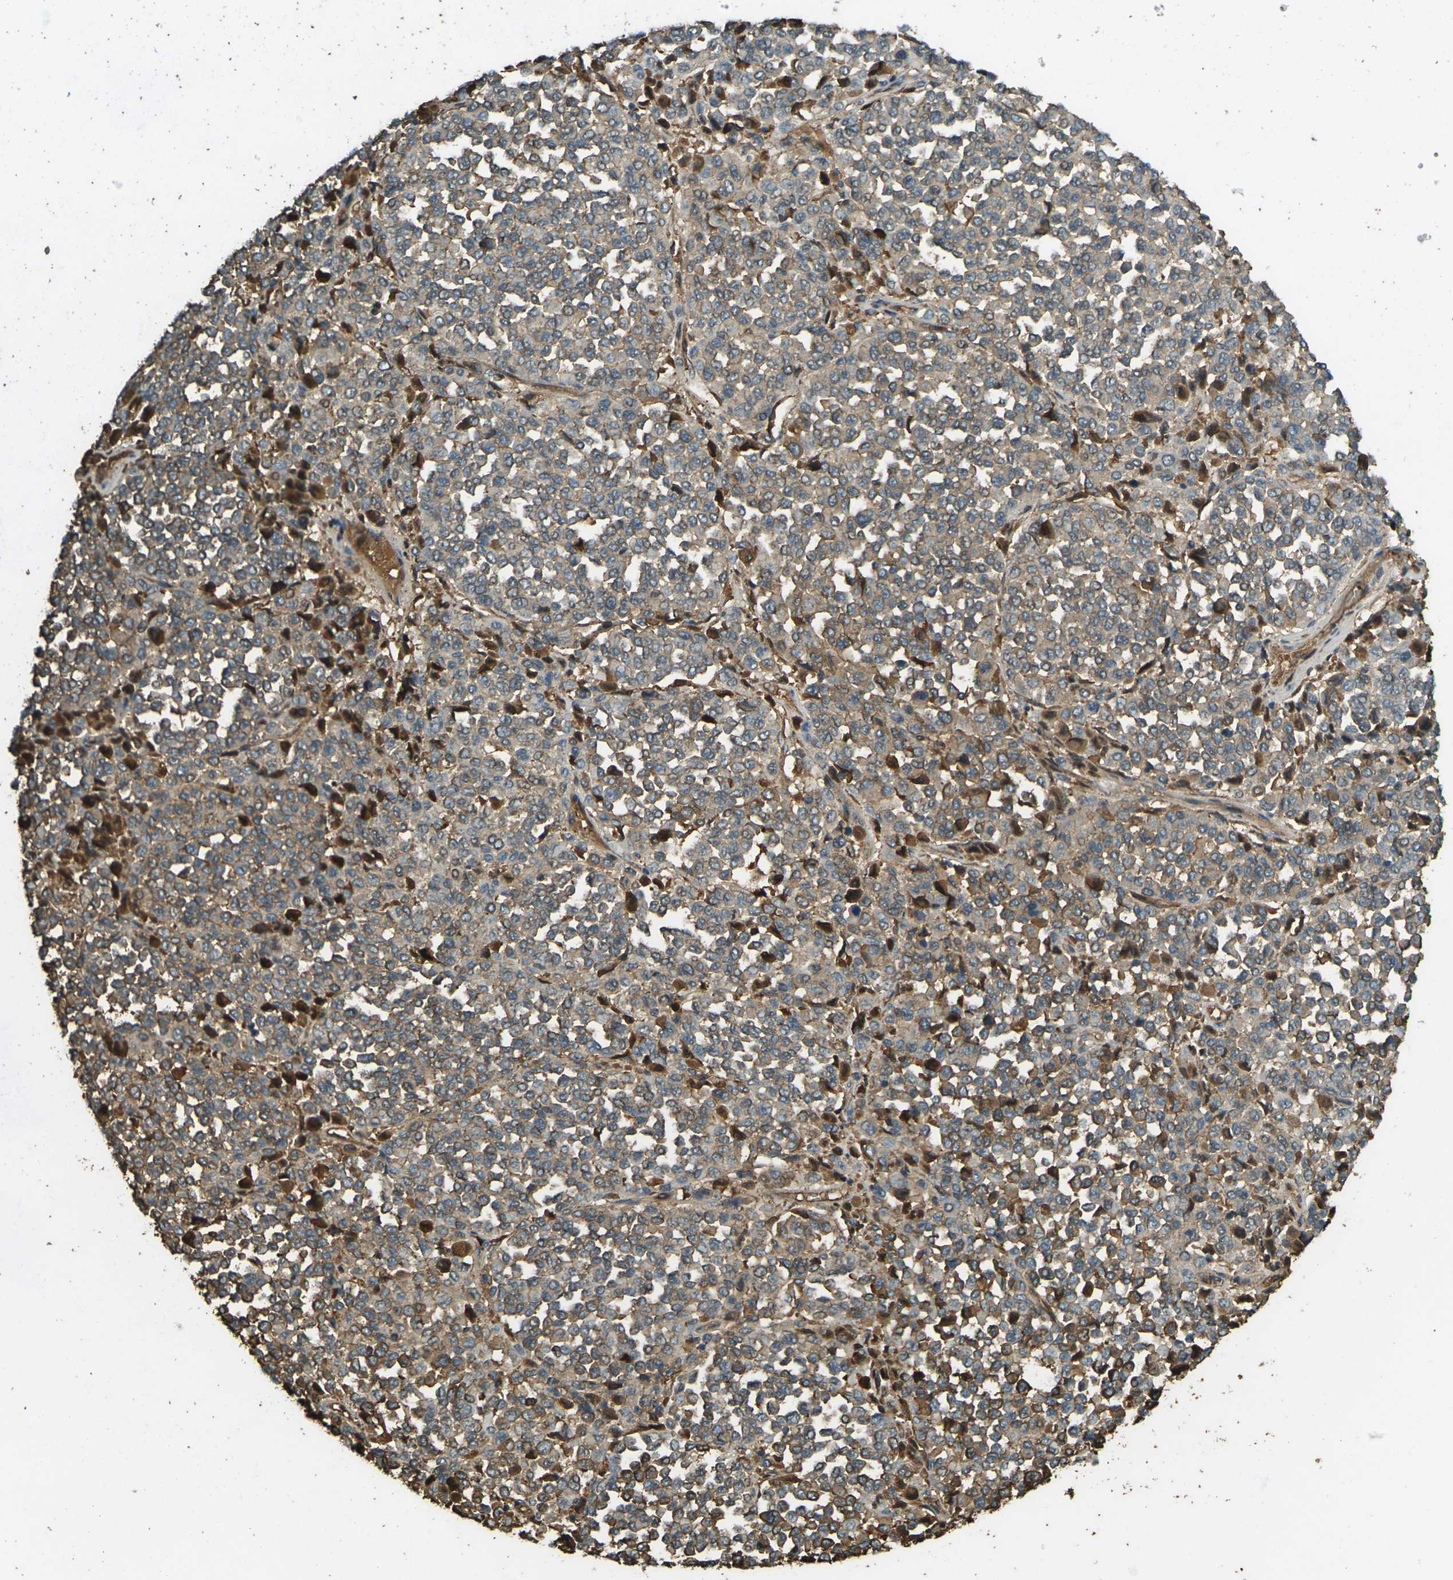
{"staining": {"intensity": "moderate", "quantity": ">75%", "location": "cytoplasmic/membranous"}, "tissue": "melanoma", "cell_type": "Tumor cells", "image_type": "cancer", "snomed": [{"axis": "morphology", "description": "Malignant melanoma, Metastatic site"}, {"axis": "topography", "description": "Pancreas"}], "caption": "Brown immunohistochemical staining in malignant melanoma (metastatic site) exhibits moderate cytoplasmic/membranous staining in about >75% of tumor cells. (Stains: DAB (3,3'-diaminobenzidine) in brown, nuclei in blue, Microscopy: brightfield microscopy at high magnification).", "gene": "CYP1B1", "patient": {"sex": "female", "age": 30}}